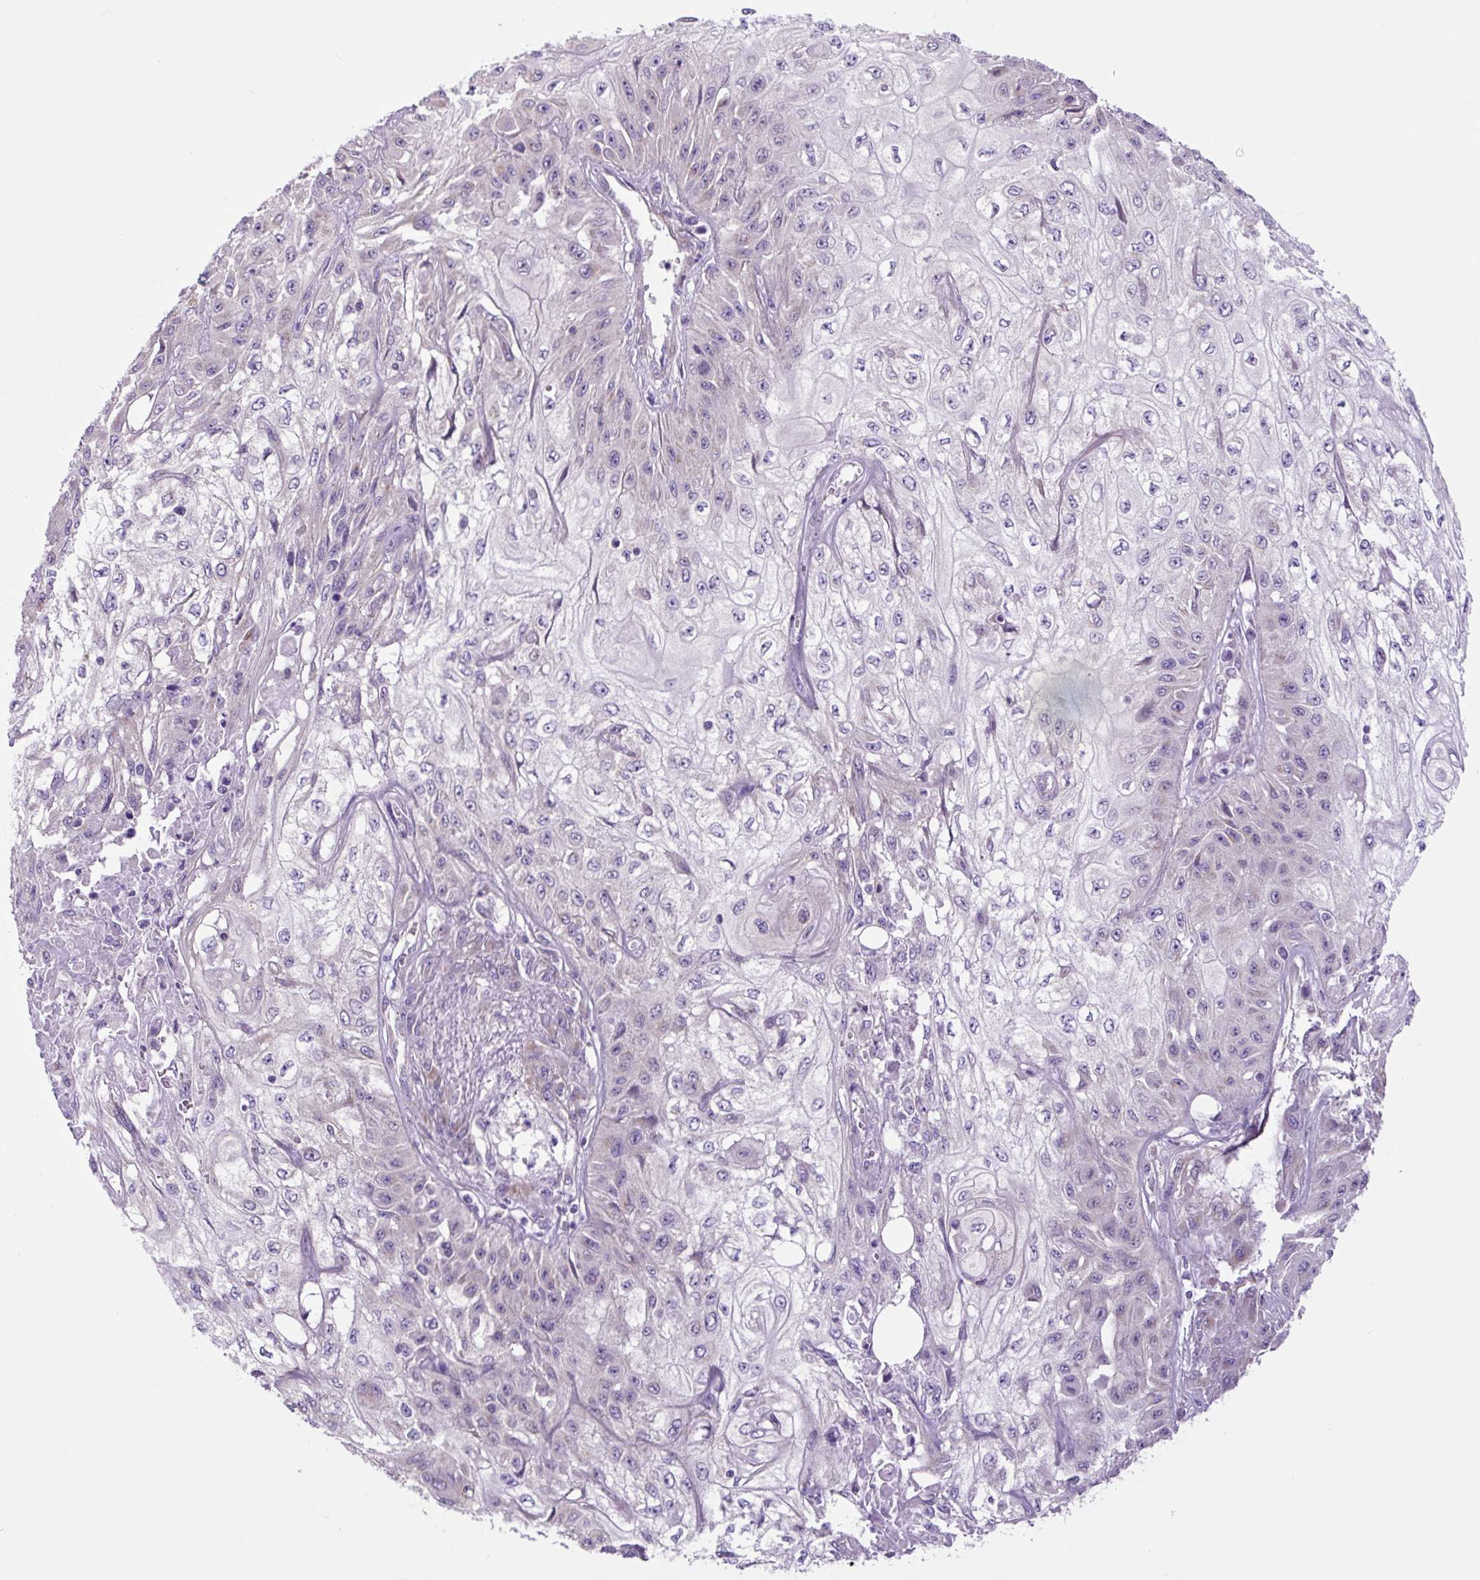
{"staining": {"intensity": "negative", "quantity": "none", "location": "none"}, "tissue": "skin cancer", "cell_type": "Tumor cells", "image_type": "cancer", "snomed": [{"axis": "morphology", "description": "Squamous cell carcinoma, NOS"}, {"axis": "morphology", "description": "Squamous cell carcinoma, metastatic, NOS"}, {"axis": "topography", "description": "Skin"}, {"axis": "topography", "description": "Lymph node"}], "caption": "This is a photomicrograph of IHC staining of skin cancer, which shows no staining in tumor cells.", "gene": "GORASP1", "patient": {"sex": "male", "age": 75}}